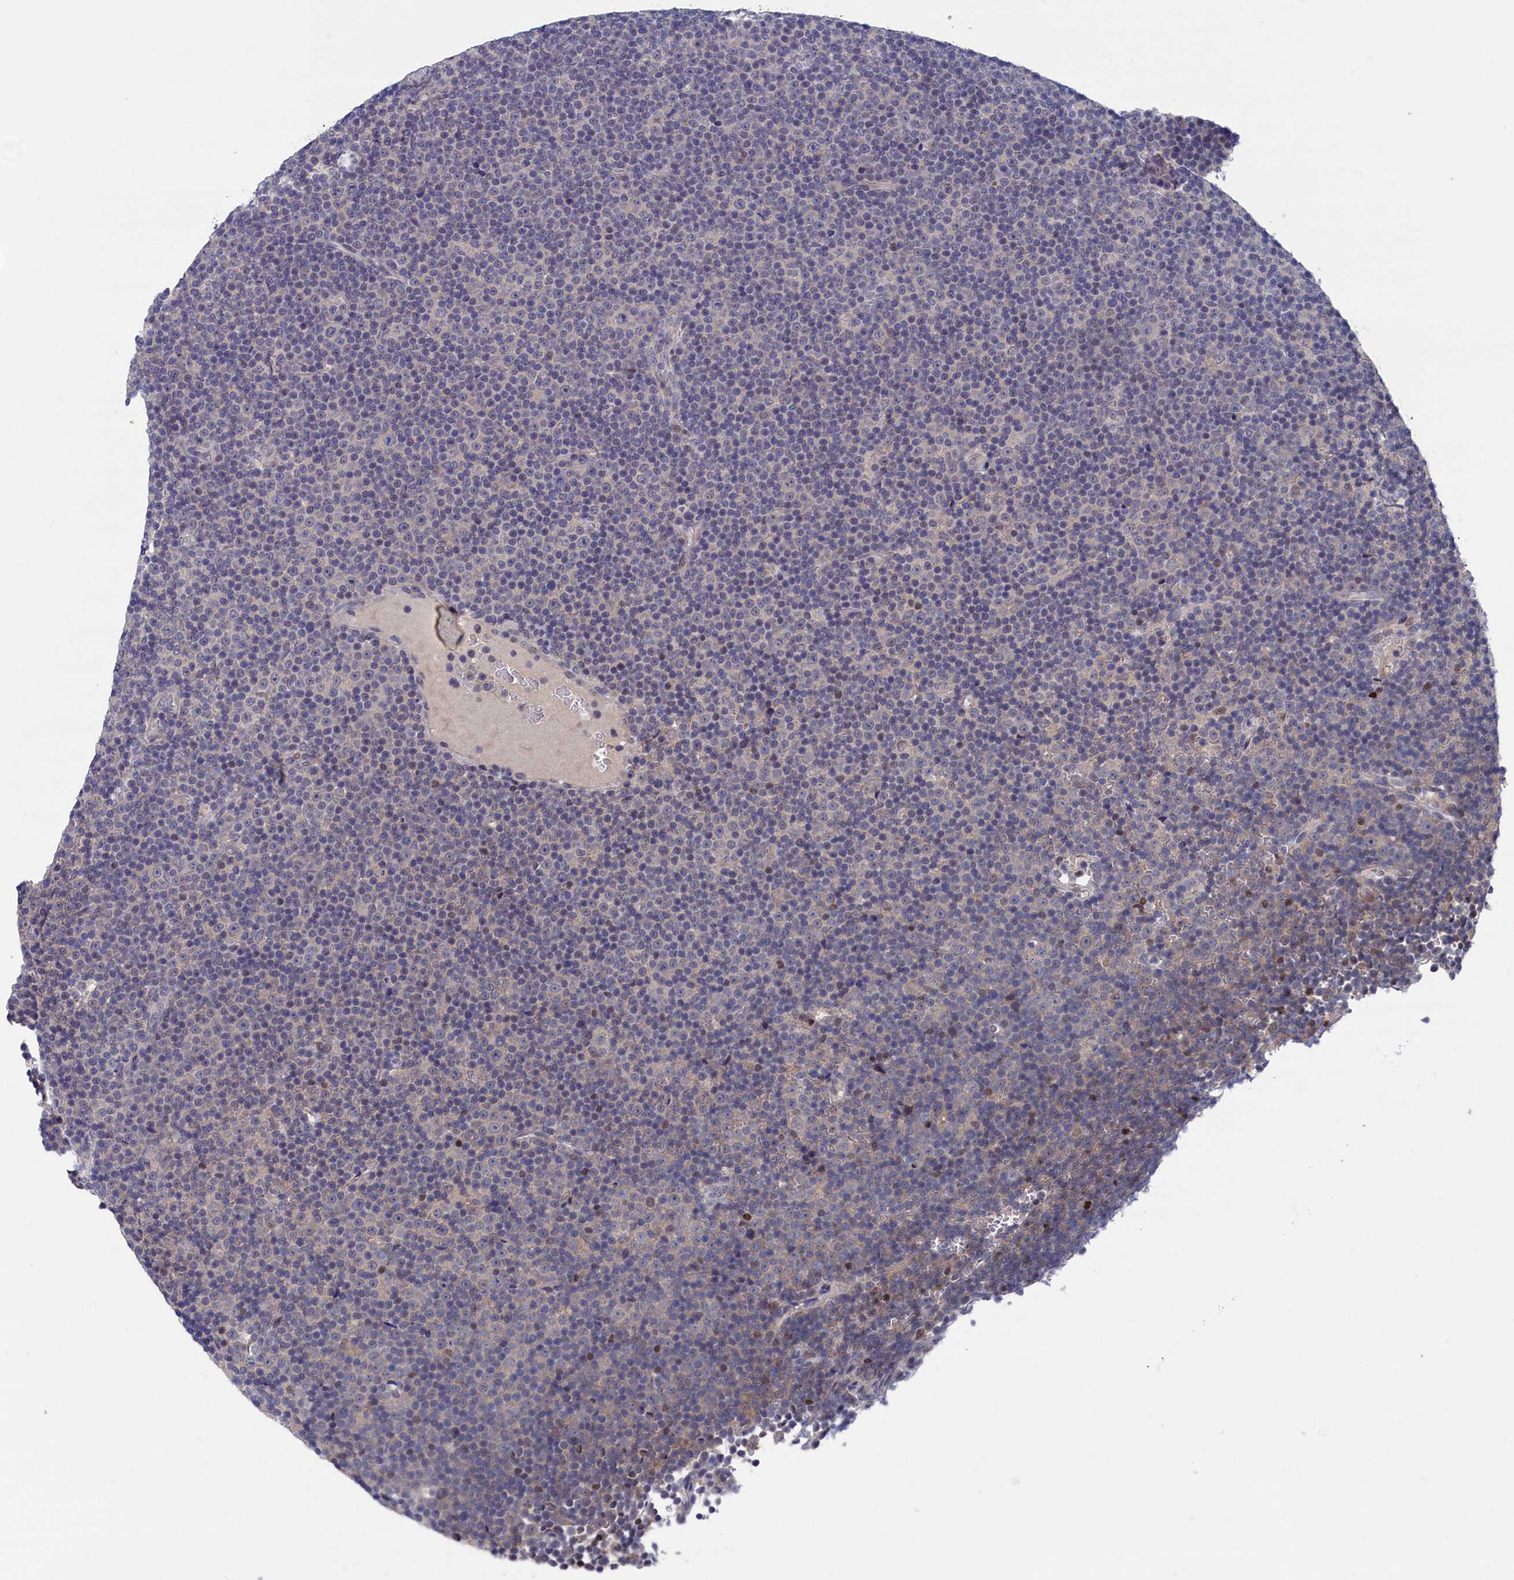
{"staining": {"intensity": "negative", "quantity": "none", "location": "none"}, "tissue": "lymphoma", "cell_type": "Tumor cells", "image_type": "cancer", "snomed": [{"axis": "morphology", "description": "Malignant lymphoma, non-Hodgkin's type, Low grade"}, {"axis": "topography", "description": "Lymph node"}], "caption": "Malignant lymphoma, non-Hodgkin's type (low-grade) stained for a protein using IHC displays no positivity tumor cells.", "gene": "SPATA13", "patient": {"sex": "female", "age": 67}}